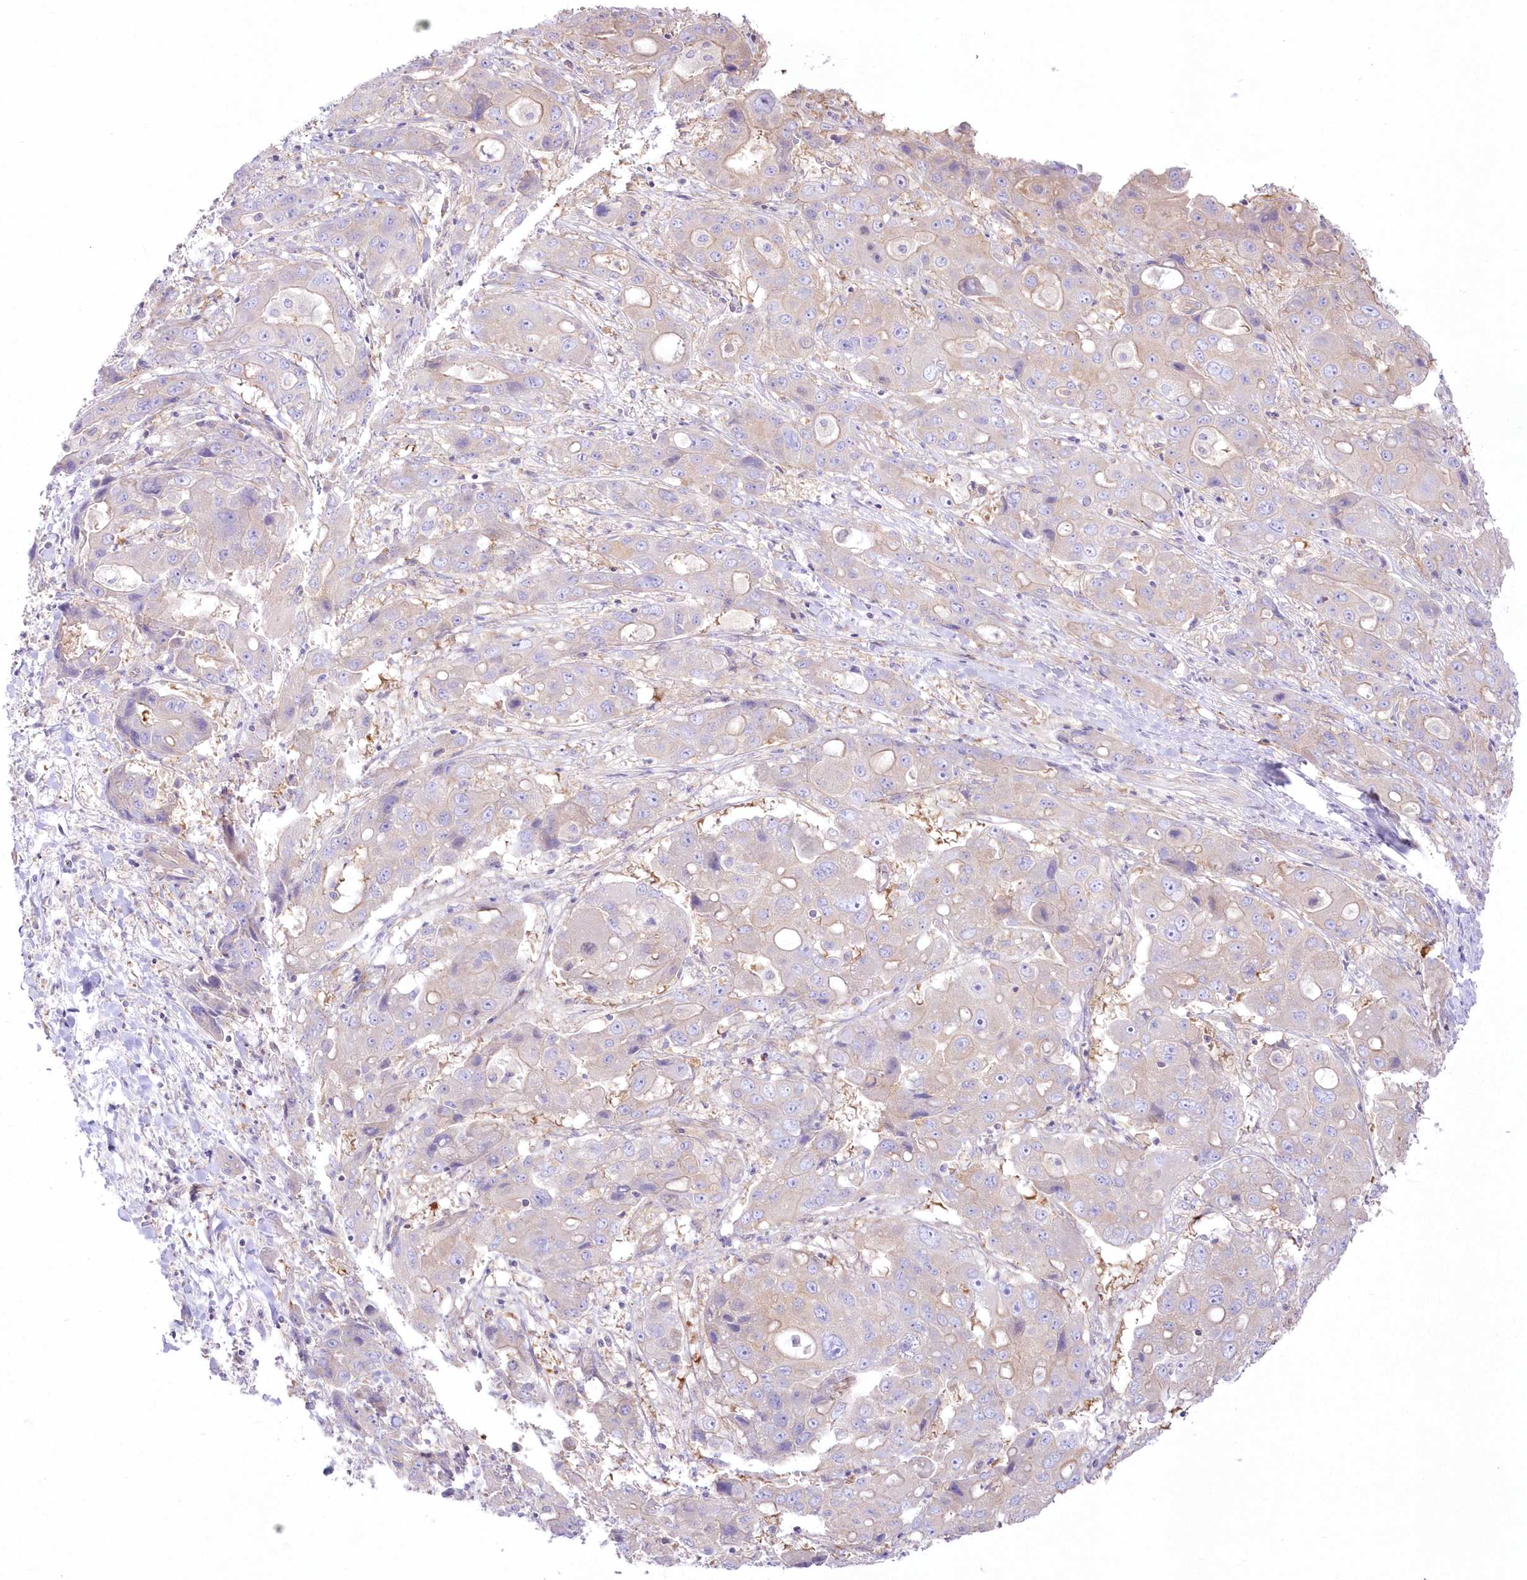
{"staining": {"intensity": "weak", "quantity": "<25%", "location": "cytoplasmic/membranous"}, "tissue": "liver cancer", "cell_type": "Tumor cells", "image_type": "cancer", "snomed": [{"axis": "morphology", "description": "Cholangiocarcinoma"}, {"axis": "topography", "description": "Liver"}], "caption": "Human cholangiocarcinoma (liver) stained for a protein using immunohistochemistry (IHC) reveals no expression in tumor cells.", "gene": "ZNF843", "patient": {"sex": "male", "age": 67}}